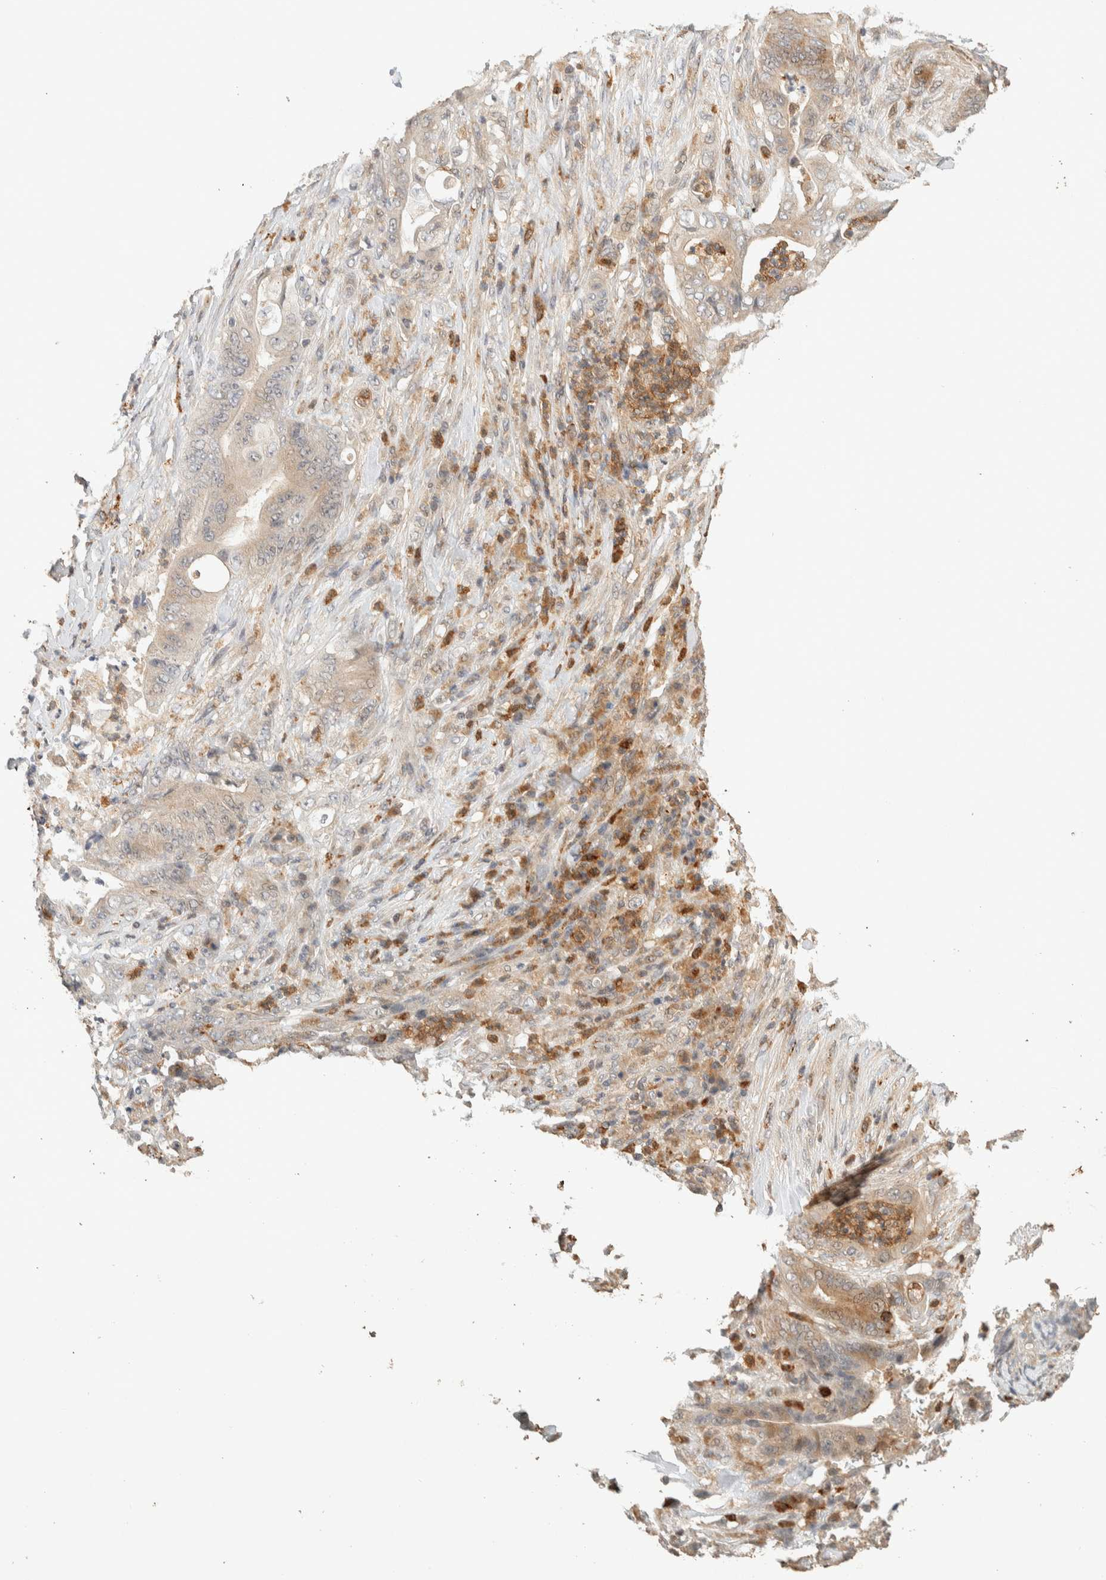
{"staining": {"intensity": "weak", "quantity": "25%-75%", "location": "cytoplasmic/membranous"}, "tissue": "stomach cancer", "cell_type": "Tumor cells", "image_type": "cancer", "snomed": [{"axis": "morphology", "description": "Adenocarcinoma, NOS"}, {"axis": "topography", "description": "Stomach"}], "caption": "Protein staining of adenocarcinoma (stomach) tissue exhibits weak cytoplasmic/membranous staining in about 25%-75% of tumor cells.", "gene": "ITPA", "patient": {"sex": "female", "age": 73}}